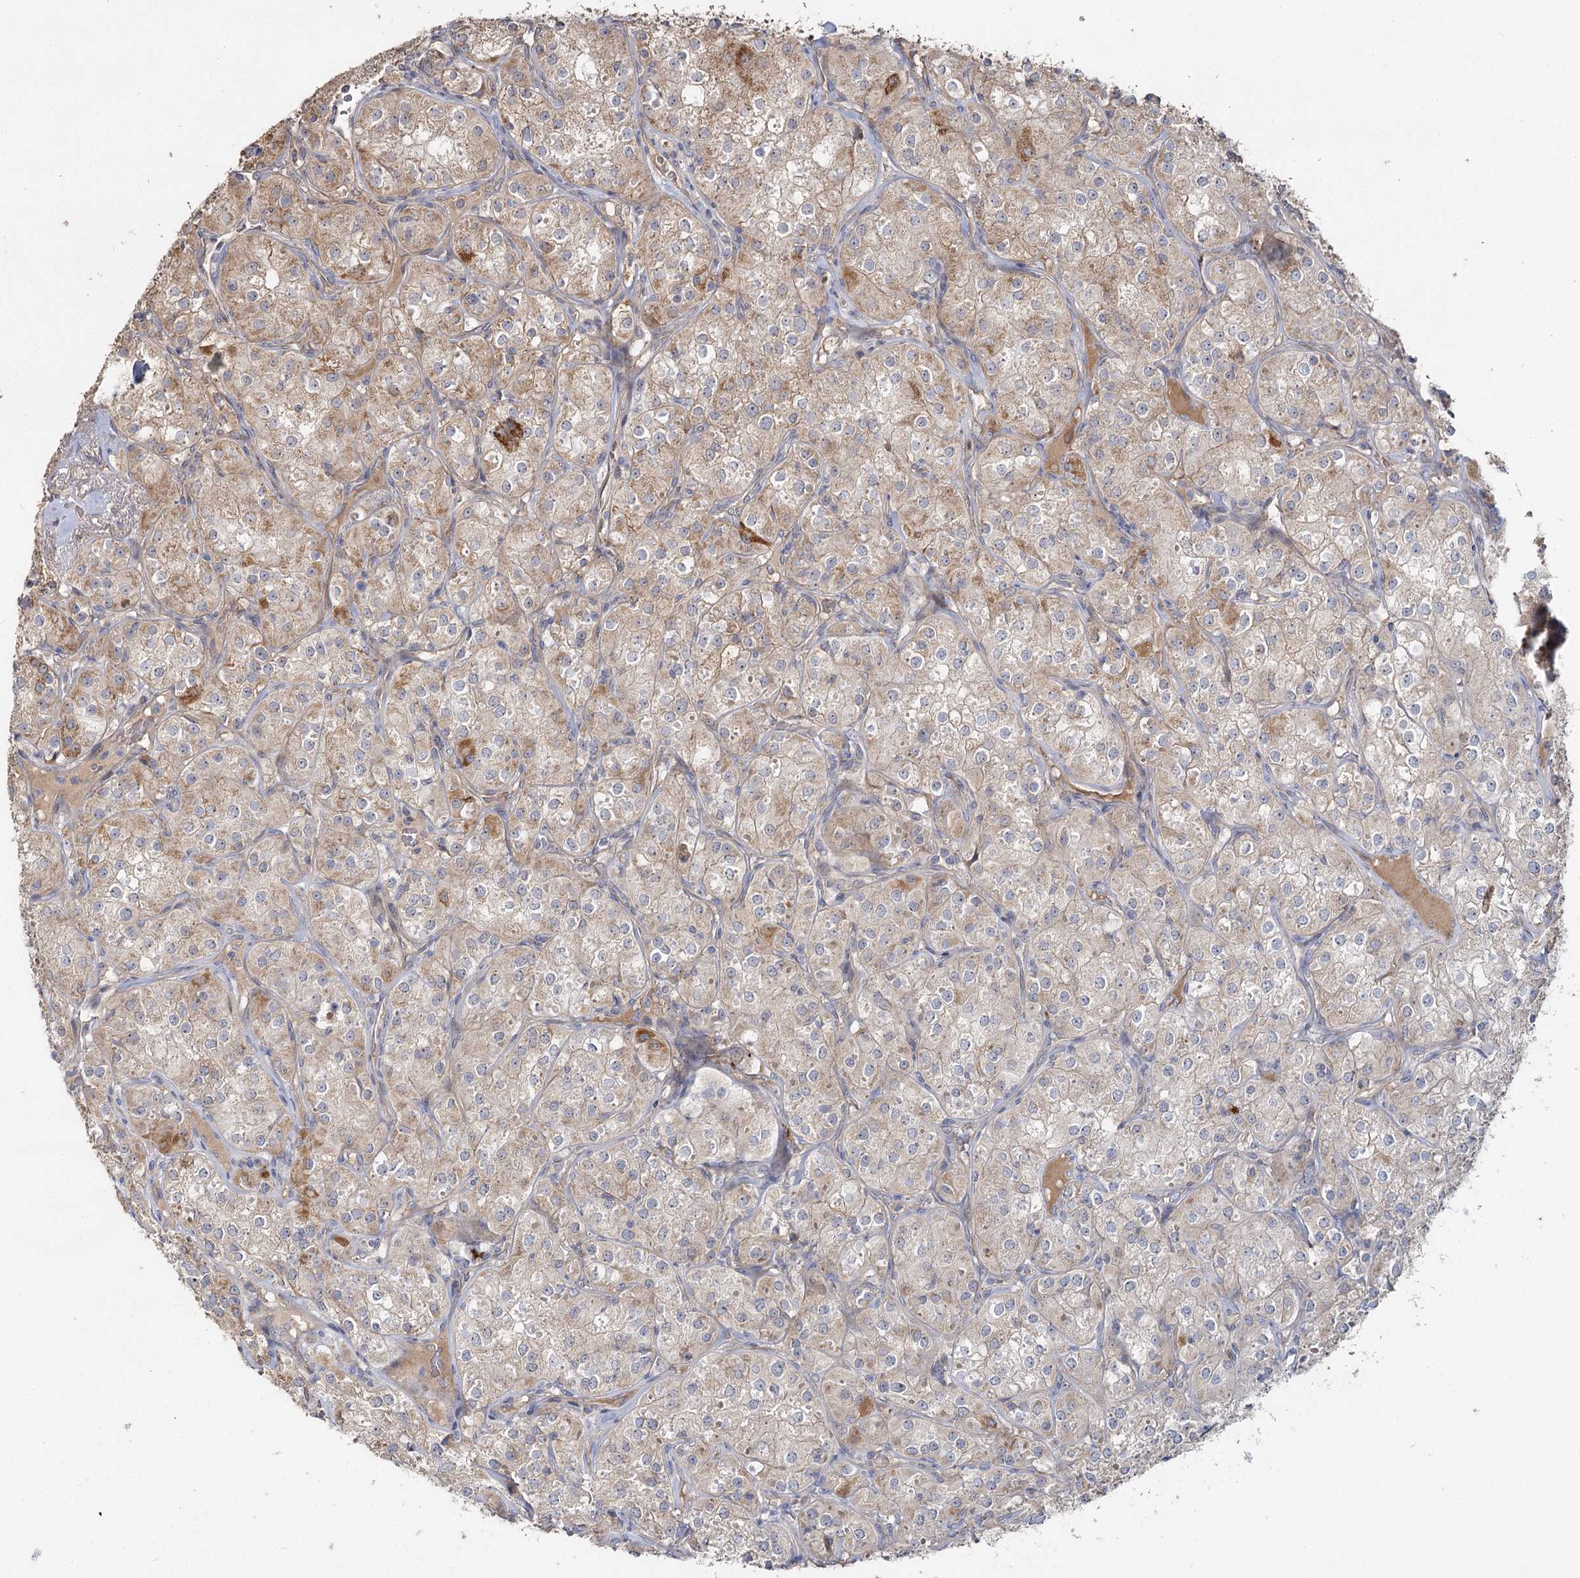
{"staining": {"intensity": "weak", "quantity": "25%-75%", "location": "cytoplasmic/membranous"}, "tissue": "renal cancer", "cell_type": "Tumor cells", "image_type": "cancer", "snomed": [{"axis": "morphology", "description": "Adenocarcinoma, NOS"}, {"axis": "topography", "description": "Kidney"}], "caption": "Weak cytoplasmic/membranous expression for a protein is identified in approximately 25%-75% of tumor cells of renal cancer using immunohistochemistry.", "gene": "ANGPTL5", "patient": {"sex": "male", "age": 77}}